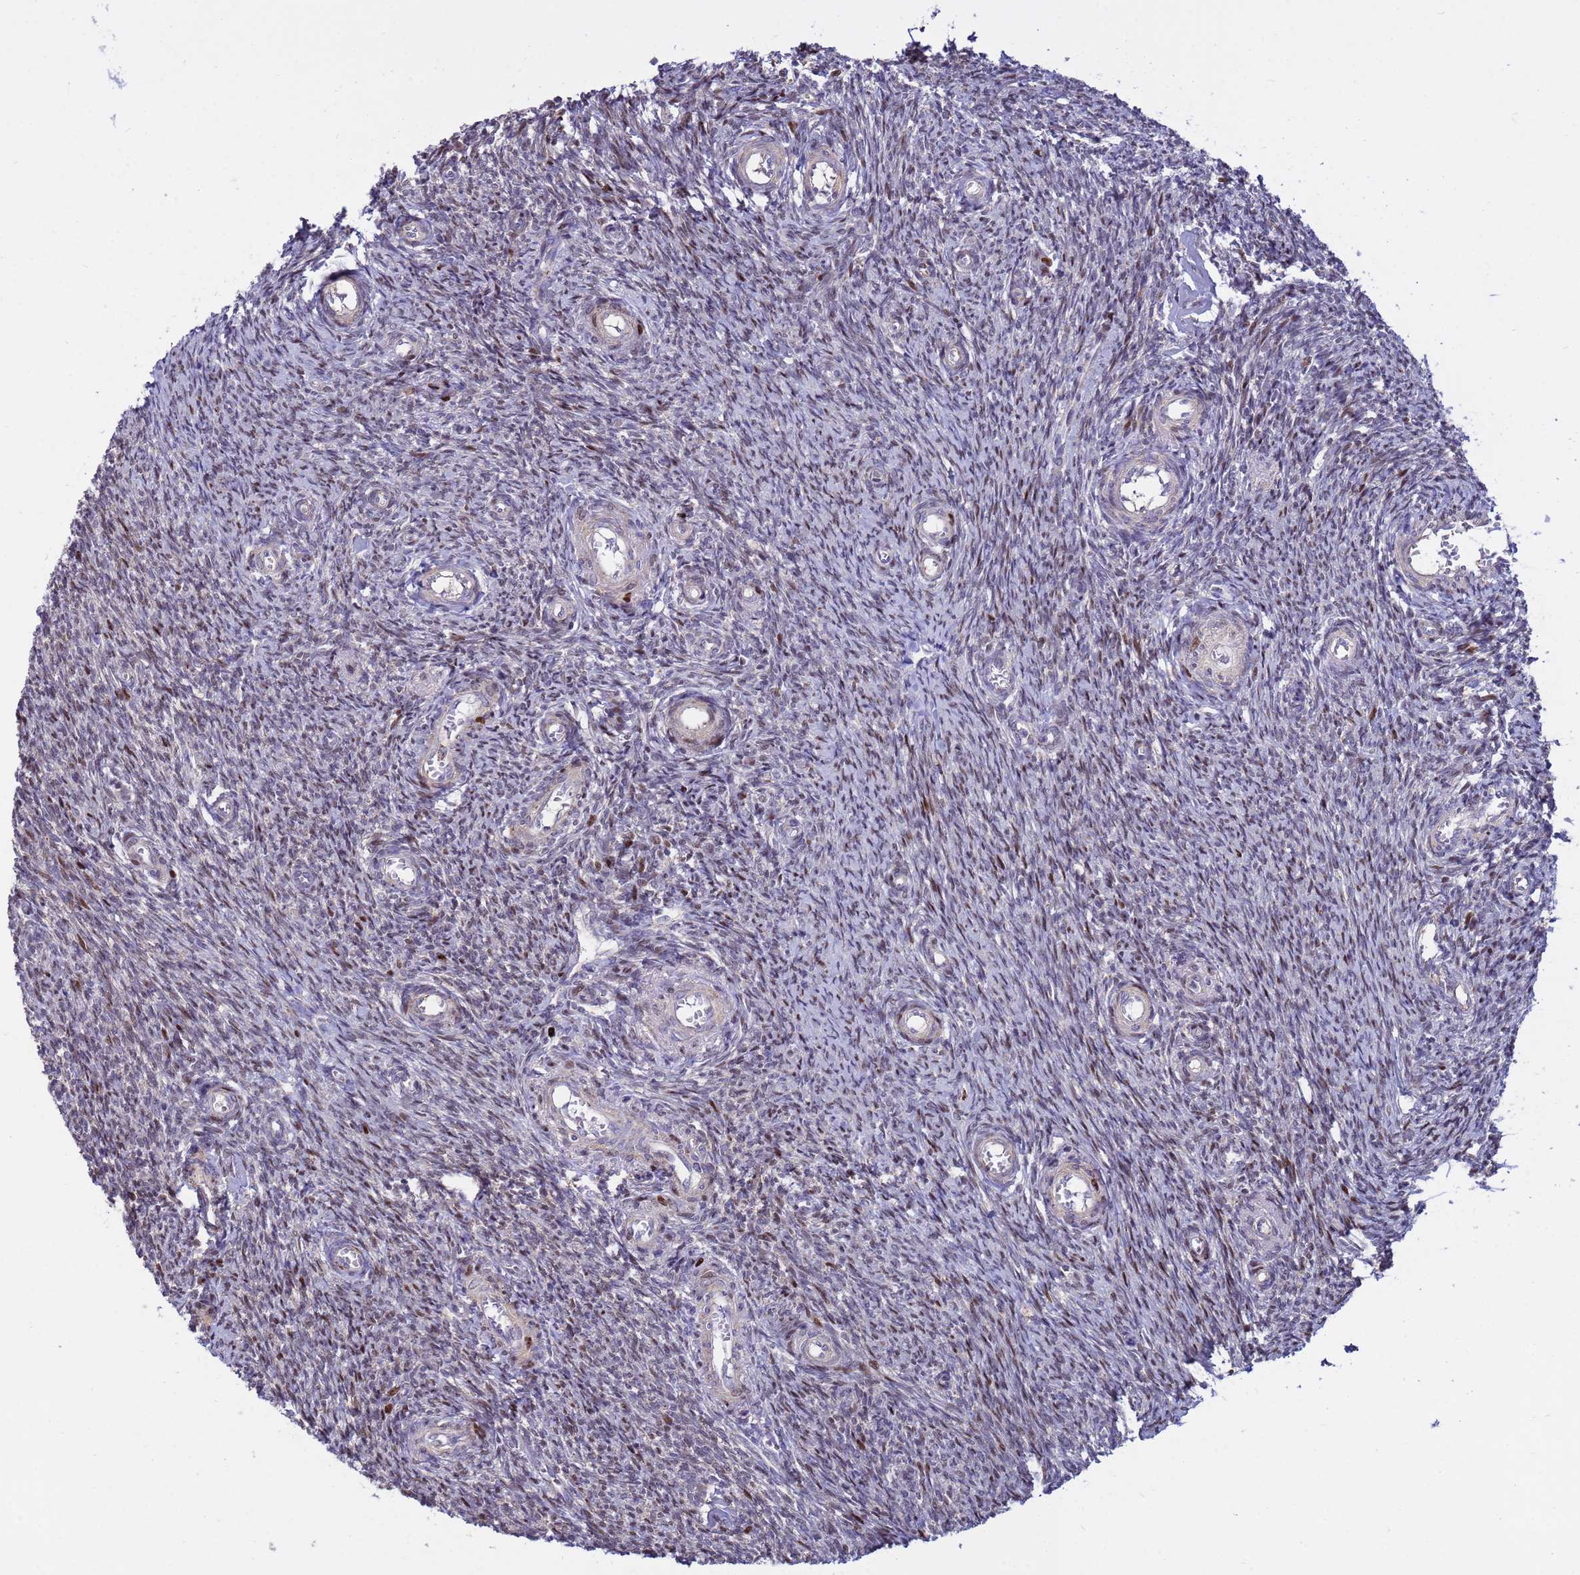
{"staining": {"intensity": "moderate", "quantity": "<25%", "location": "cytoplasmic/membranous,nuclear"}, "tissue": "ovary", "cell_type": "Ovarian stroma cells", "image_type": "normal", "snomed": [{"axis": "morphology", "description": "Normal tissue, NOS"}, {"axis": "topography", "description": "Ovary"}], "caption": "Protein staining by immunohistochemistry (IHC) exhibits moderate cytoplasmic/membranous,nuclear expression in approximately <25% of ovarian stroma cells in normal ovary. The staining is performed using DAB brown chromogen to label protein expression. The nuclei are counter-stained blue using hematoxylin.", "gene": "TUBGCP3", "patient": {"sex": "female", "age": 44}}